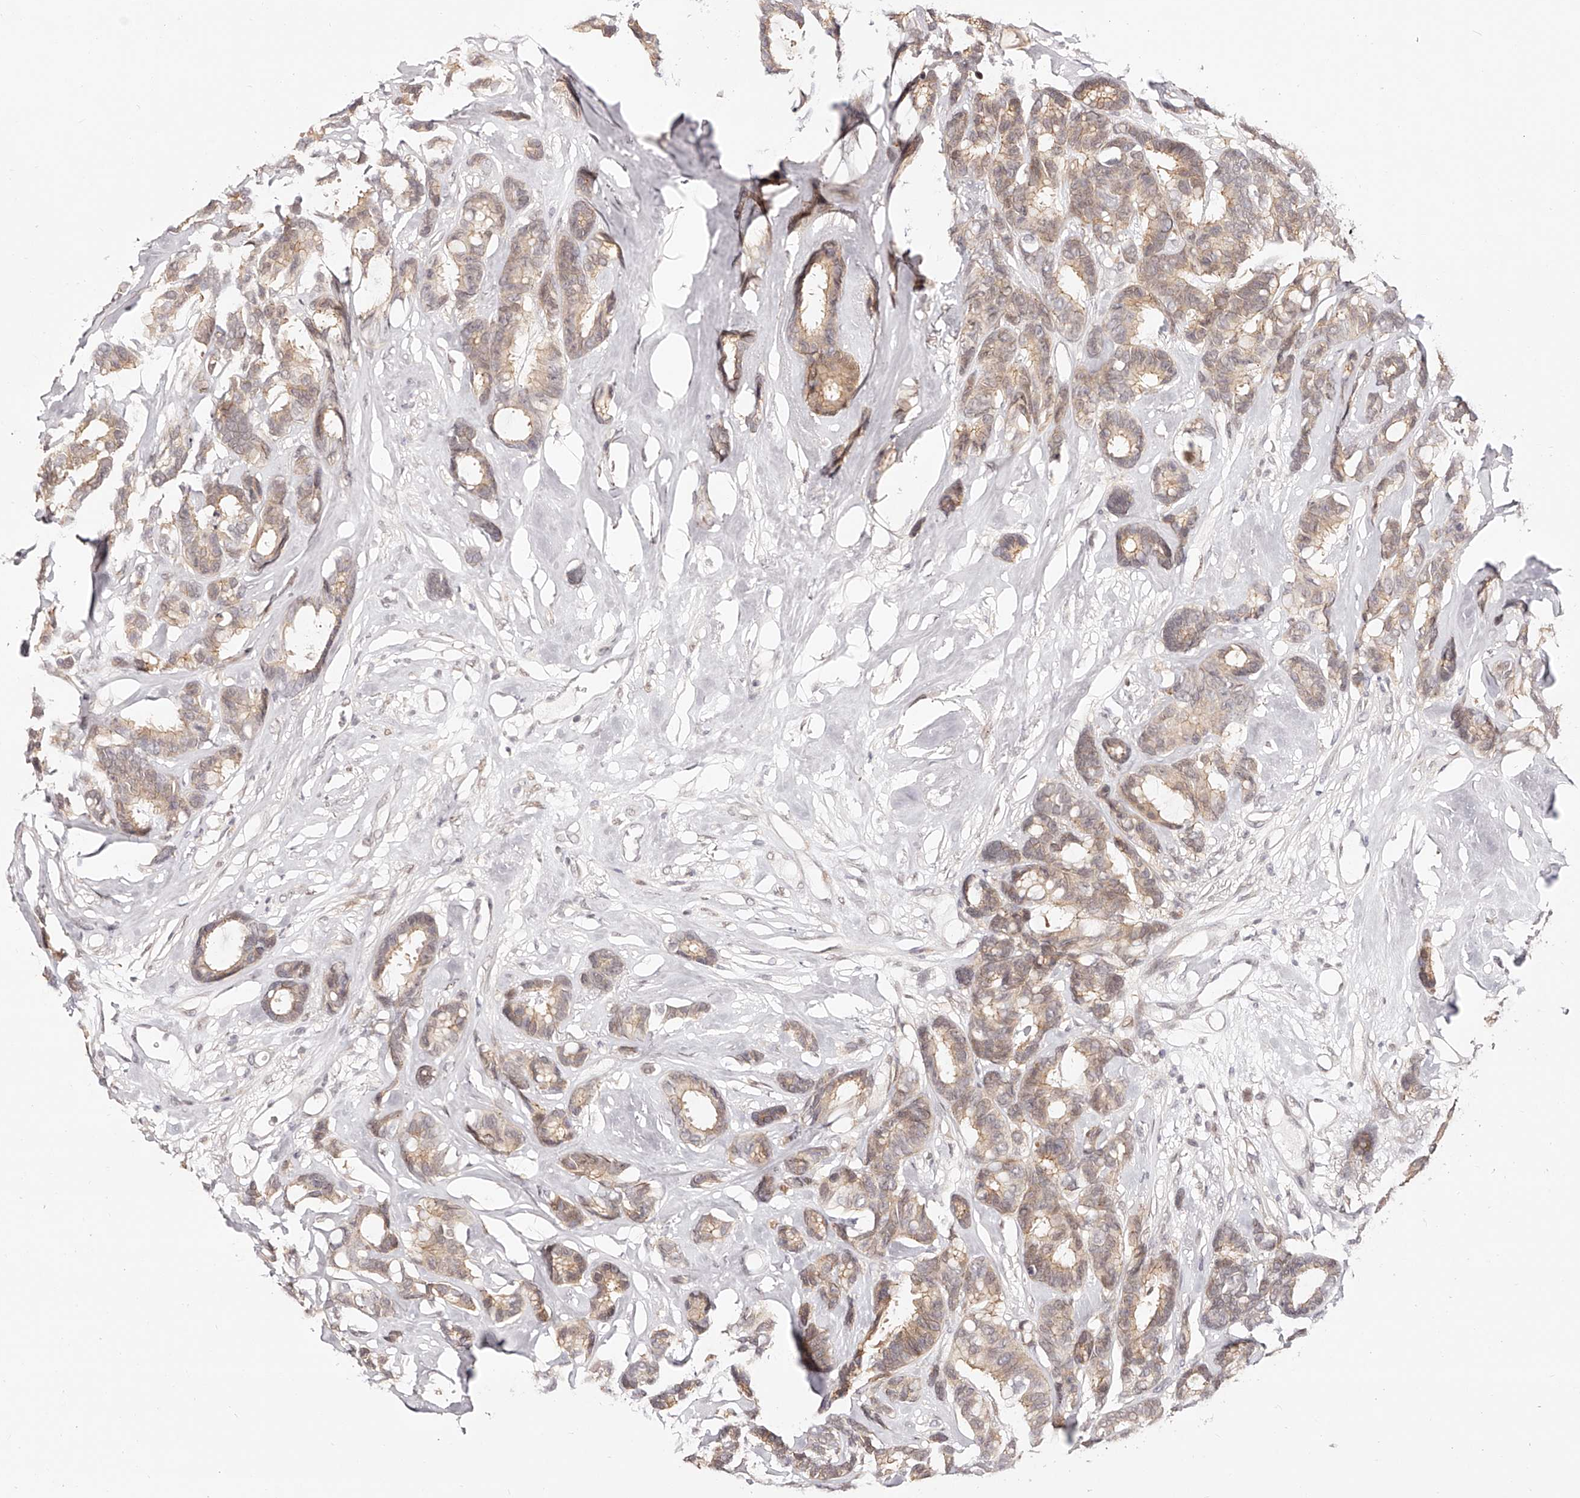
{"staining": {"intensity": "weak", "quantity": "25%-75%", "location": "cytoplasmic/membranous"}, "tissue": "breast cancer", "cell_type": "Tumor cells", "image_type": "cancer", "snomed": [{"axis": "morphology", "description": "Duct carcinoma"}, {"axis": "topography", "description": "Breast"}], "caption": "An image of human breast invasive ductal carcinoma stained for a protein demonstrates weak cytoplasmic/membranous brown staining in tumor cells.", "gene": "USF3", "patient": {"sex": "female", "age": 87}}